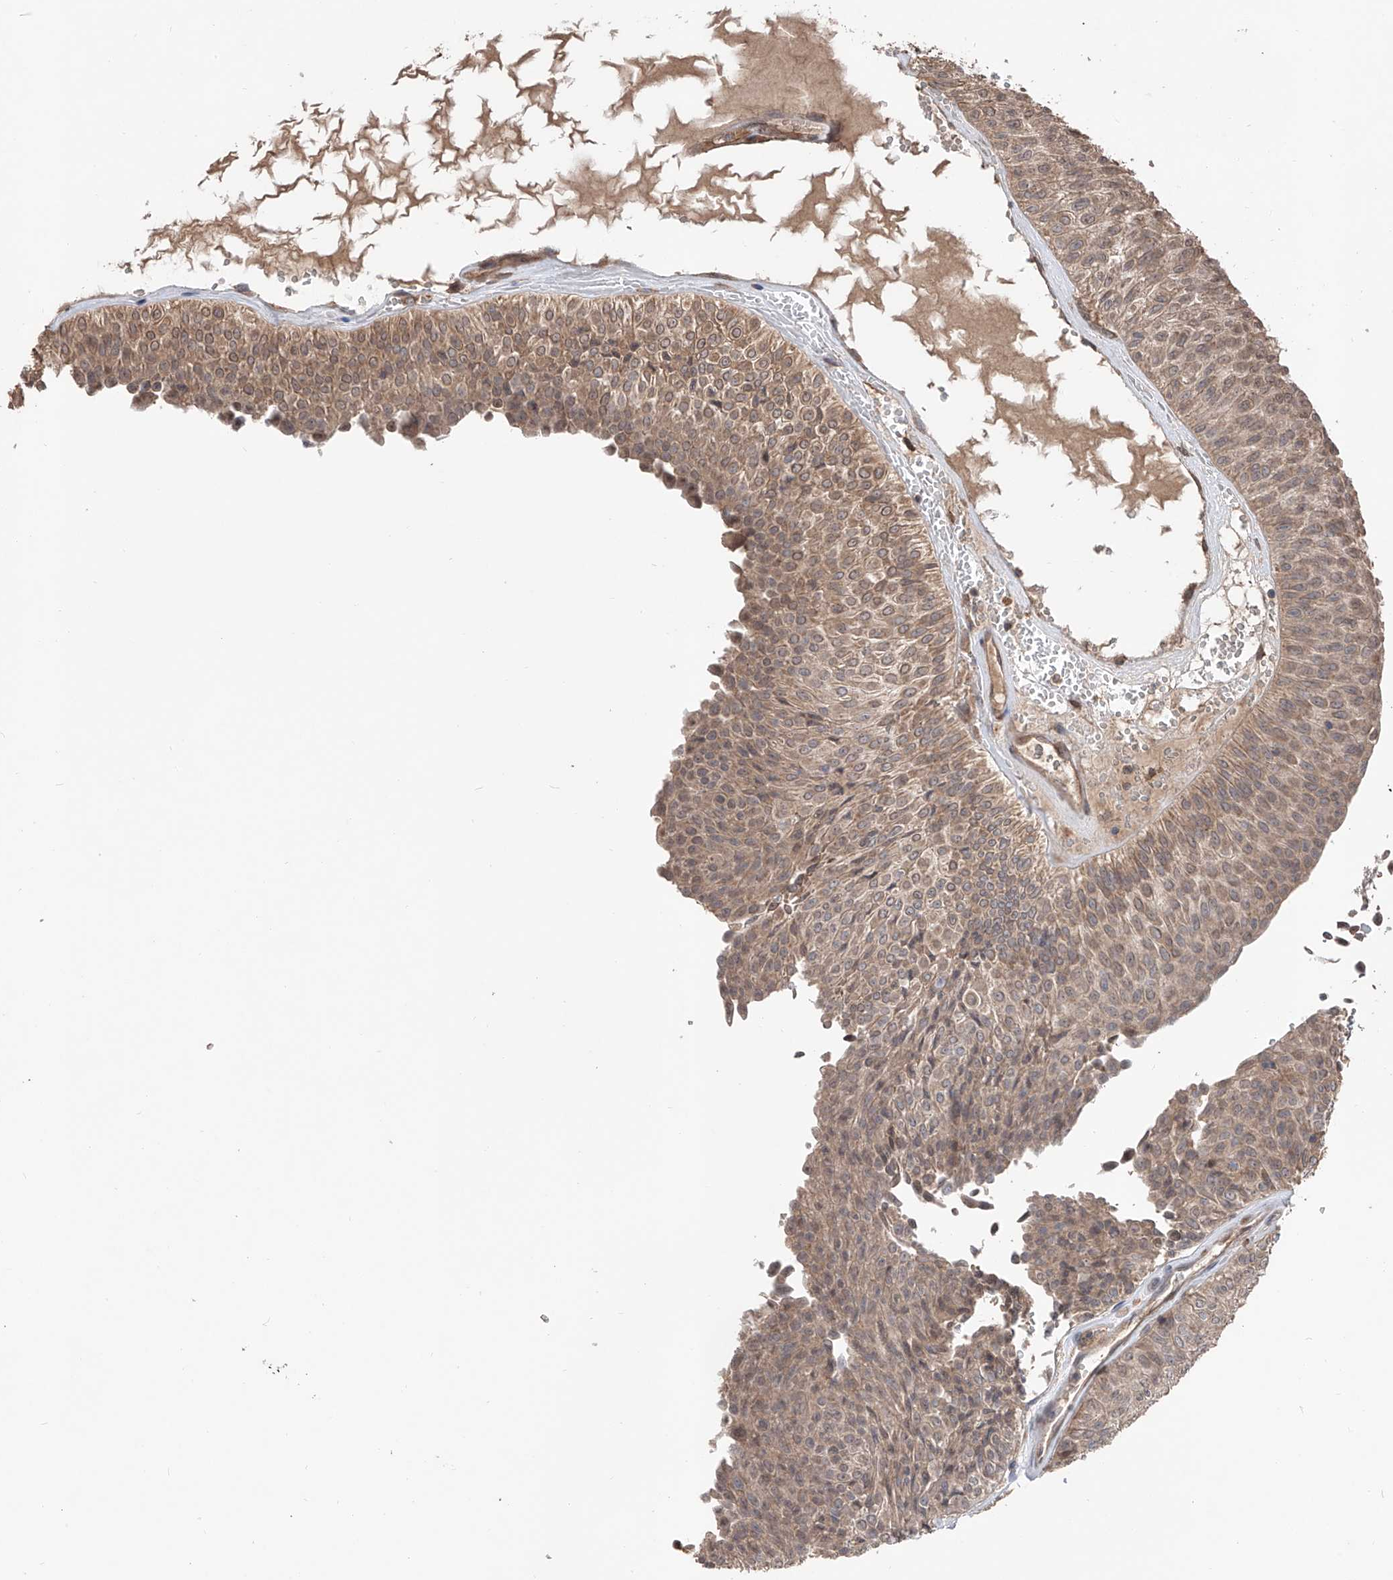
{"staining": {"intensity": "moderate", "quantity": "25%-75%", "location": "cytoplasmic/membranous"}, "tissue": "urothelial cancer", "cell_type": "Tumor cells", "image_type": "cancer", "snomed": [{"axis": "morphology", "description": "Urothelial carcinoma, Low grade"}, {"axis": "topography", "description": "Urinary bladder"}], "caption": "This is a micrograph of immunohistochemistry (IHC) staining of urothelial cancer, which shows moderate expression in the cytoplasmic/membranous of tumor cells.", "gene": "FAM135A", "patient": {"sex": "male", "age": 78}}